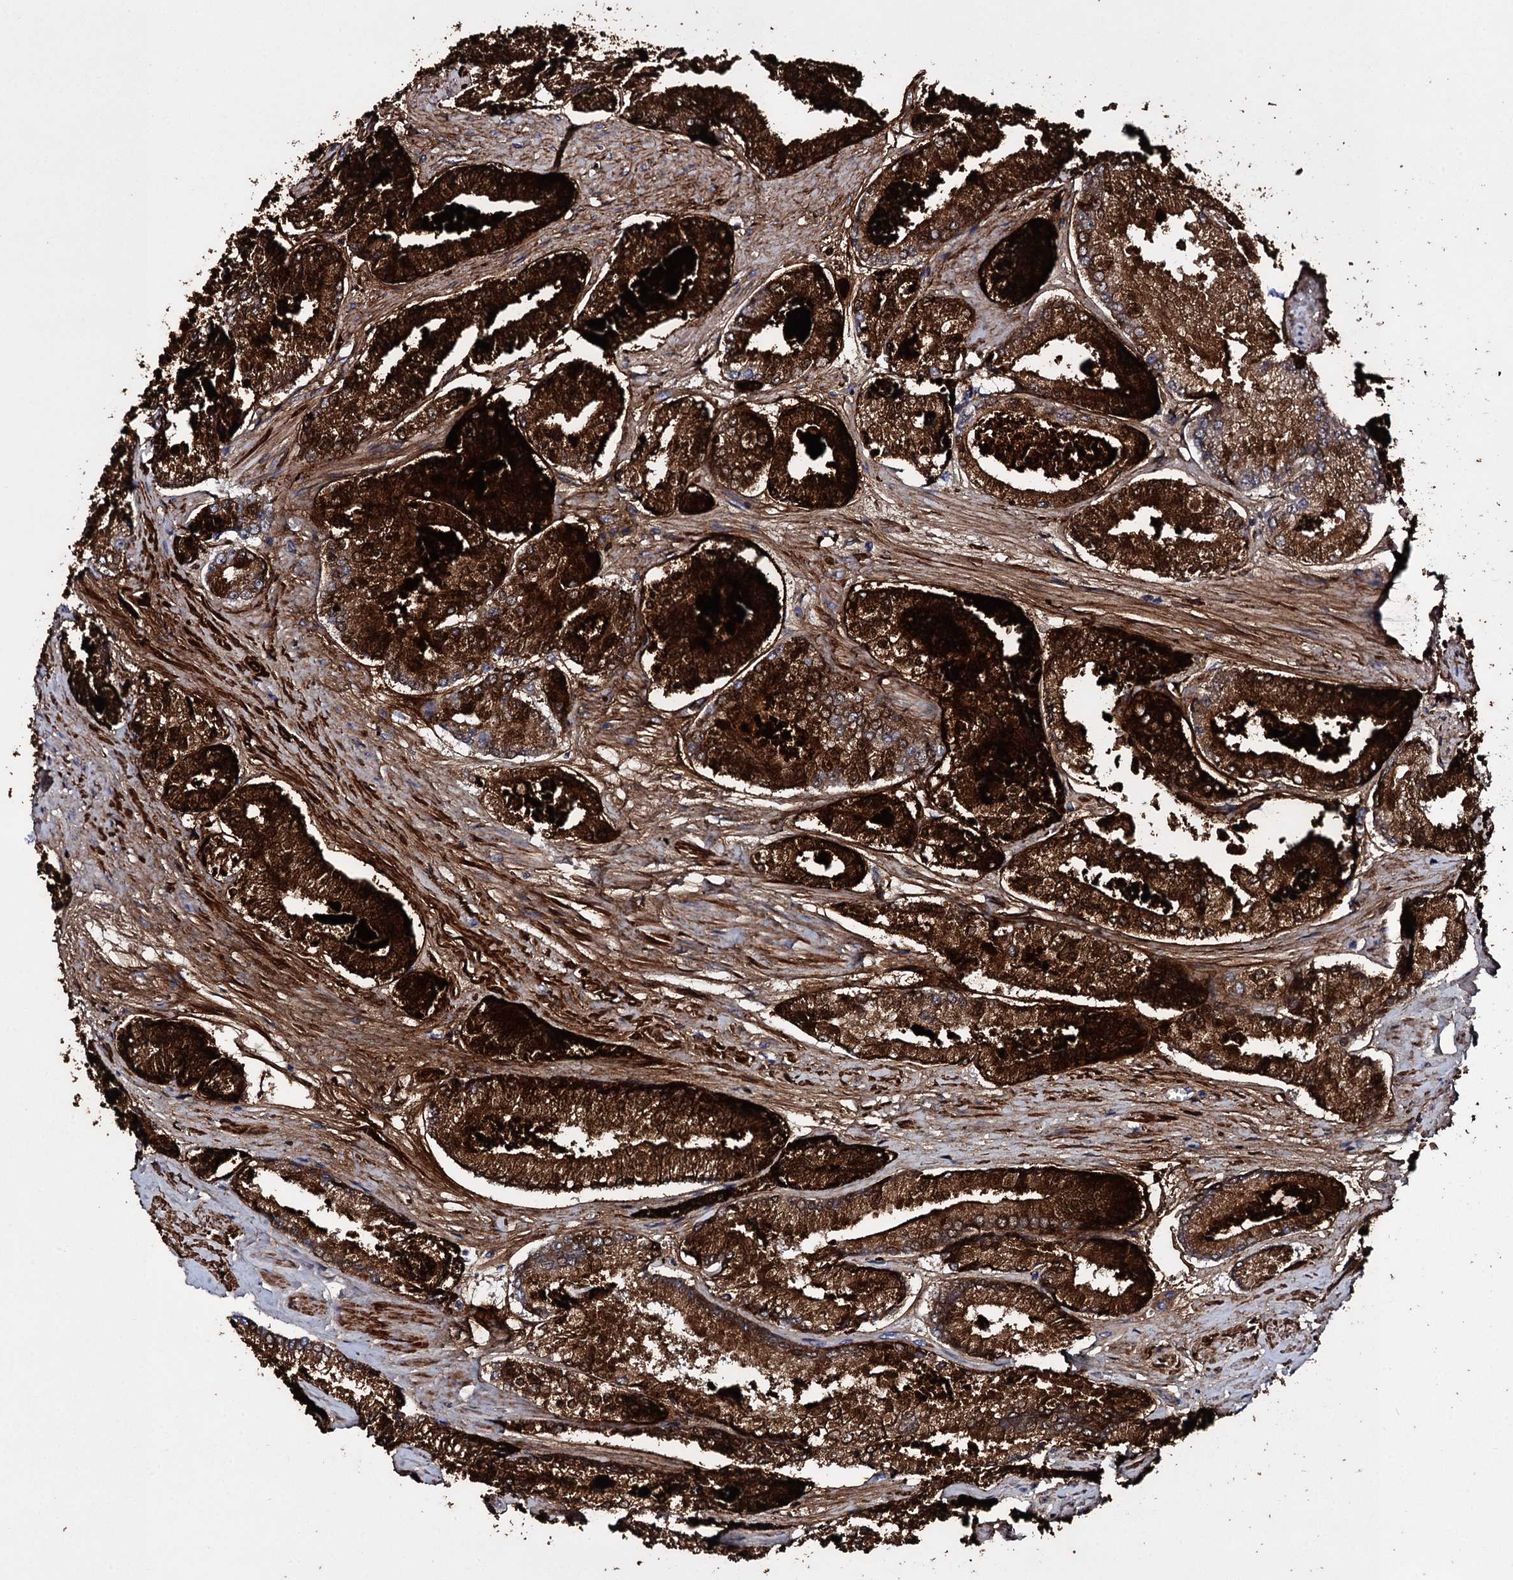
{"staining": {"intensity": "strong", "quantity": ">75%", "location": "cytoplasmic/membranous"}, "tissue": "prostate cancer", "cell_type": "Tumor cells", "image_type": "cancer", "snomed": [{"axis": "morphology", "description": "Adenocarcinoma, Low grade"}, {"axis": "topography", "description": "Prostate"}], "caption": "This is a histology image of immunohistochemistry staining of prostate cancer, which shows strong expression in the cytoplasmic/membranous of tumor cells.", "gene": "ITPRID2", "patient": {"sex": "male", "age": 74}}